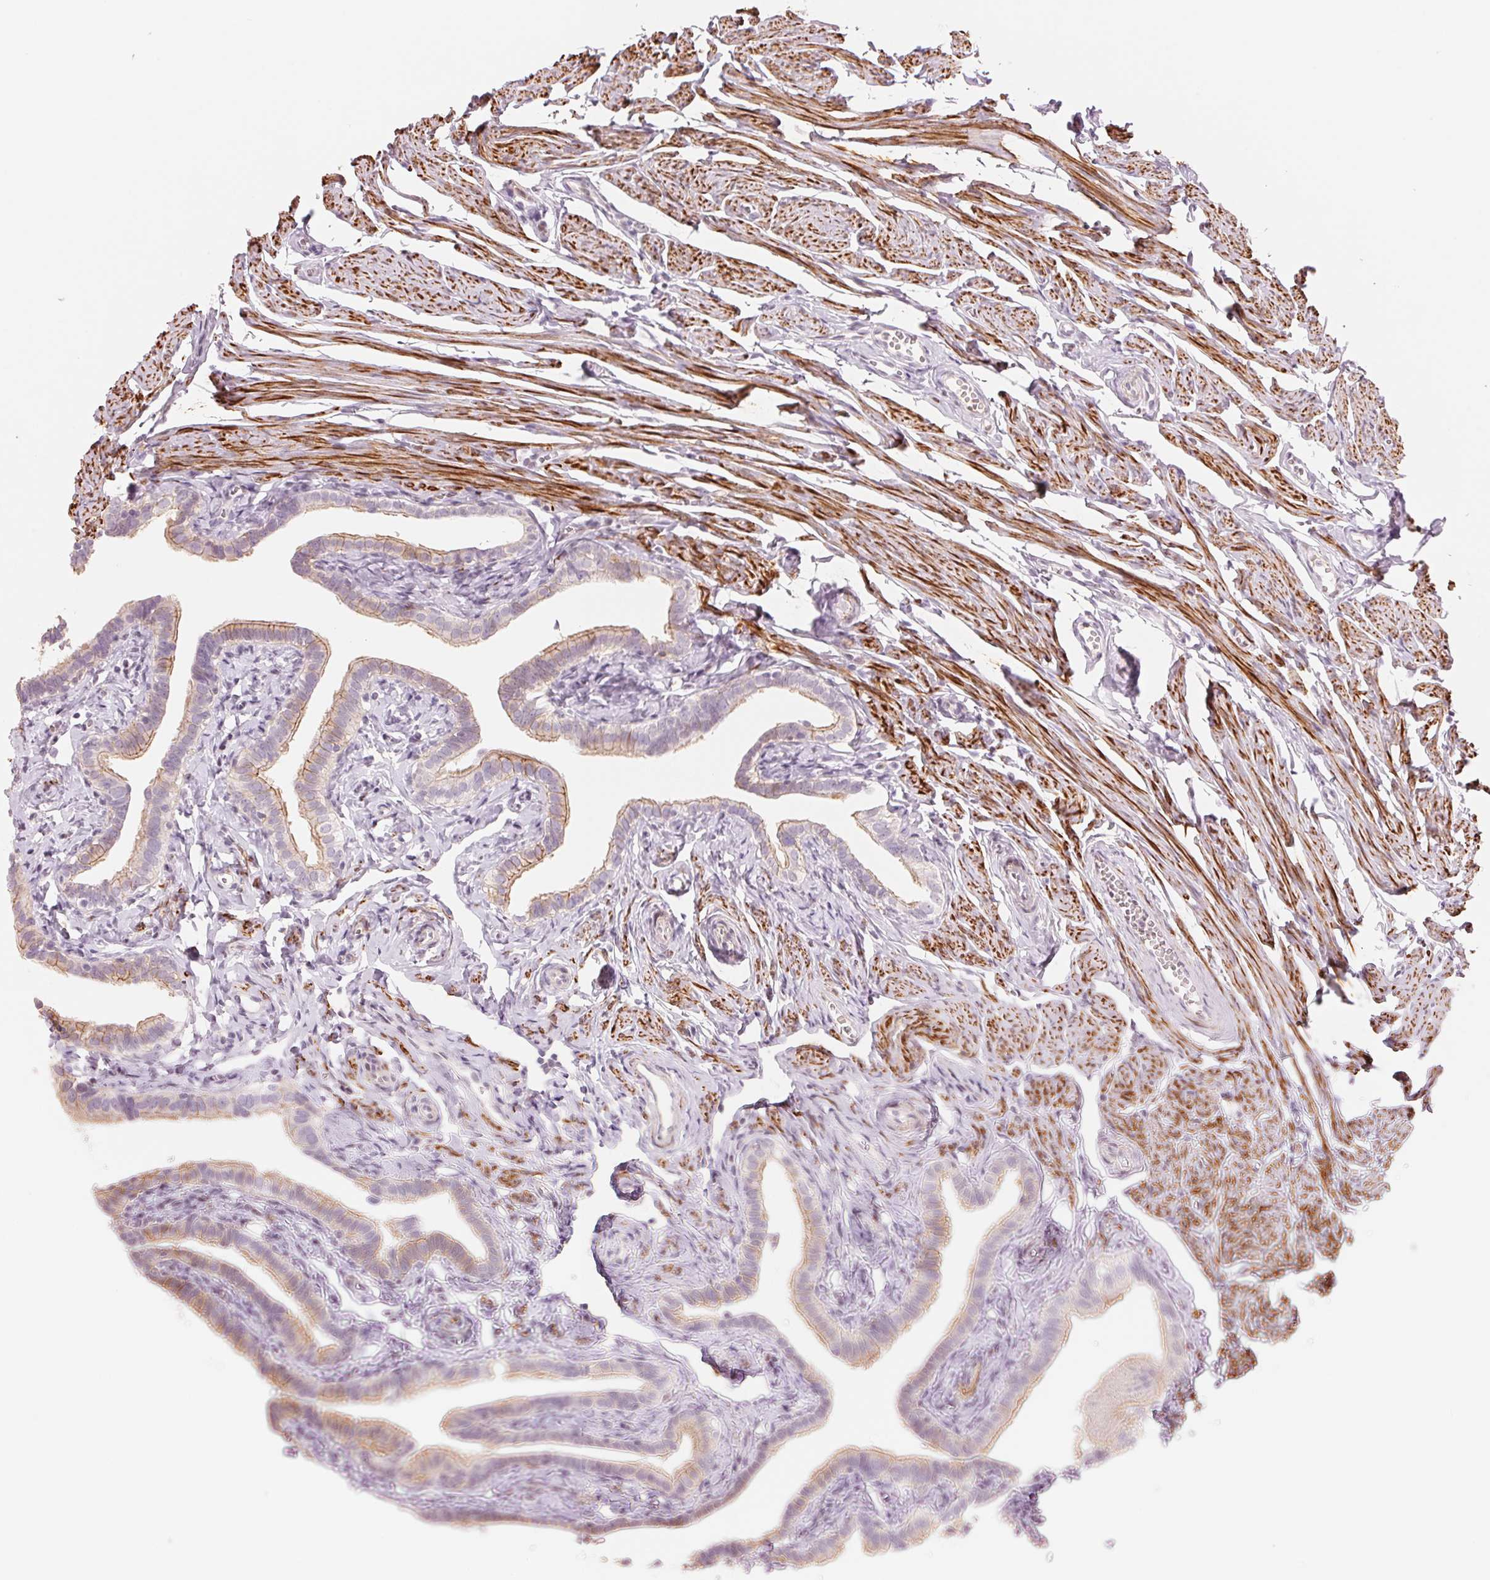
{"staining": {"intensity": "moderate", "quantity": "25%-75%", "location": "cytoplasmic/membranous"}, "tissue": "fallopian tube", "cell_type": "Glandular cells", "image_type": "normal", "snomed": [{"axis": "morphology", "description": "Normal tissue, NOS"}, {"axis": "topography", "description": "Fallopian tube"}], "caption": "A brown stain labels moderate cytoplasmic/membranous positivity of a protein in glandular cells of normal human fallopian tube. (Stains: DAB (3,3'-diaminobenzidine) in brown, nuclei in blue, Microscopy: brightfield microscopy at high magnification).", "gene": "SLC17A4", "patient": {"sex": "female", "age": 41}}